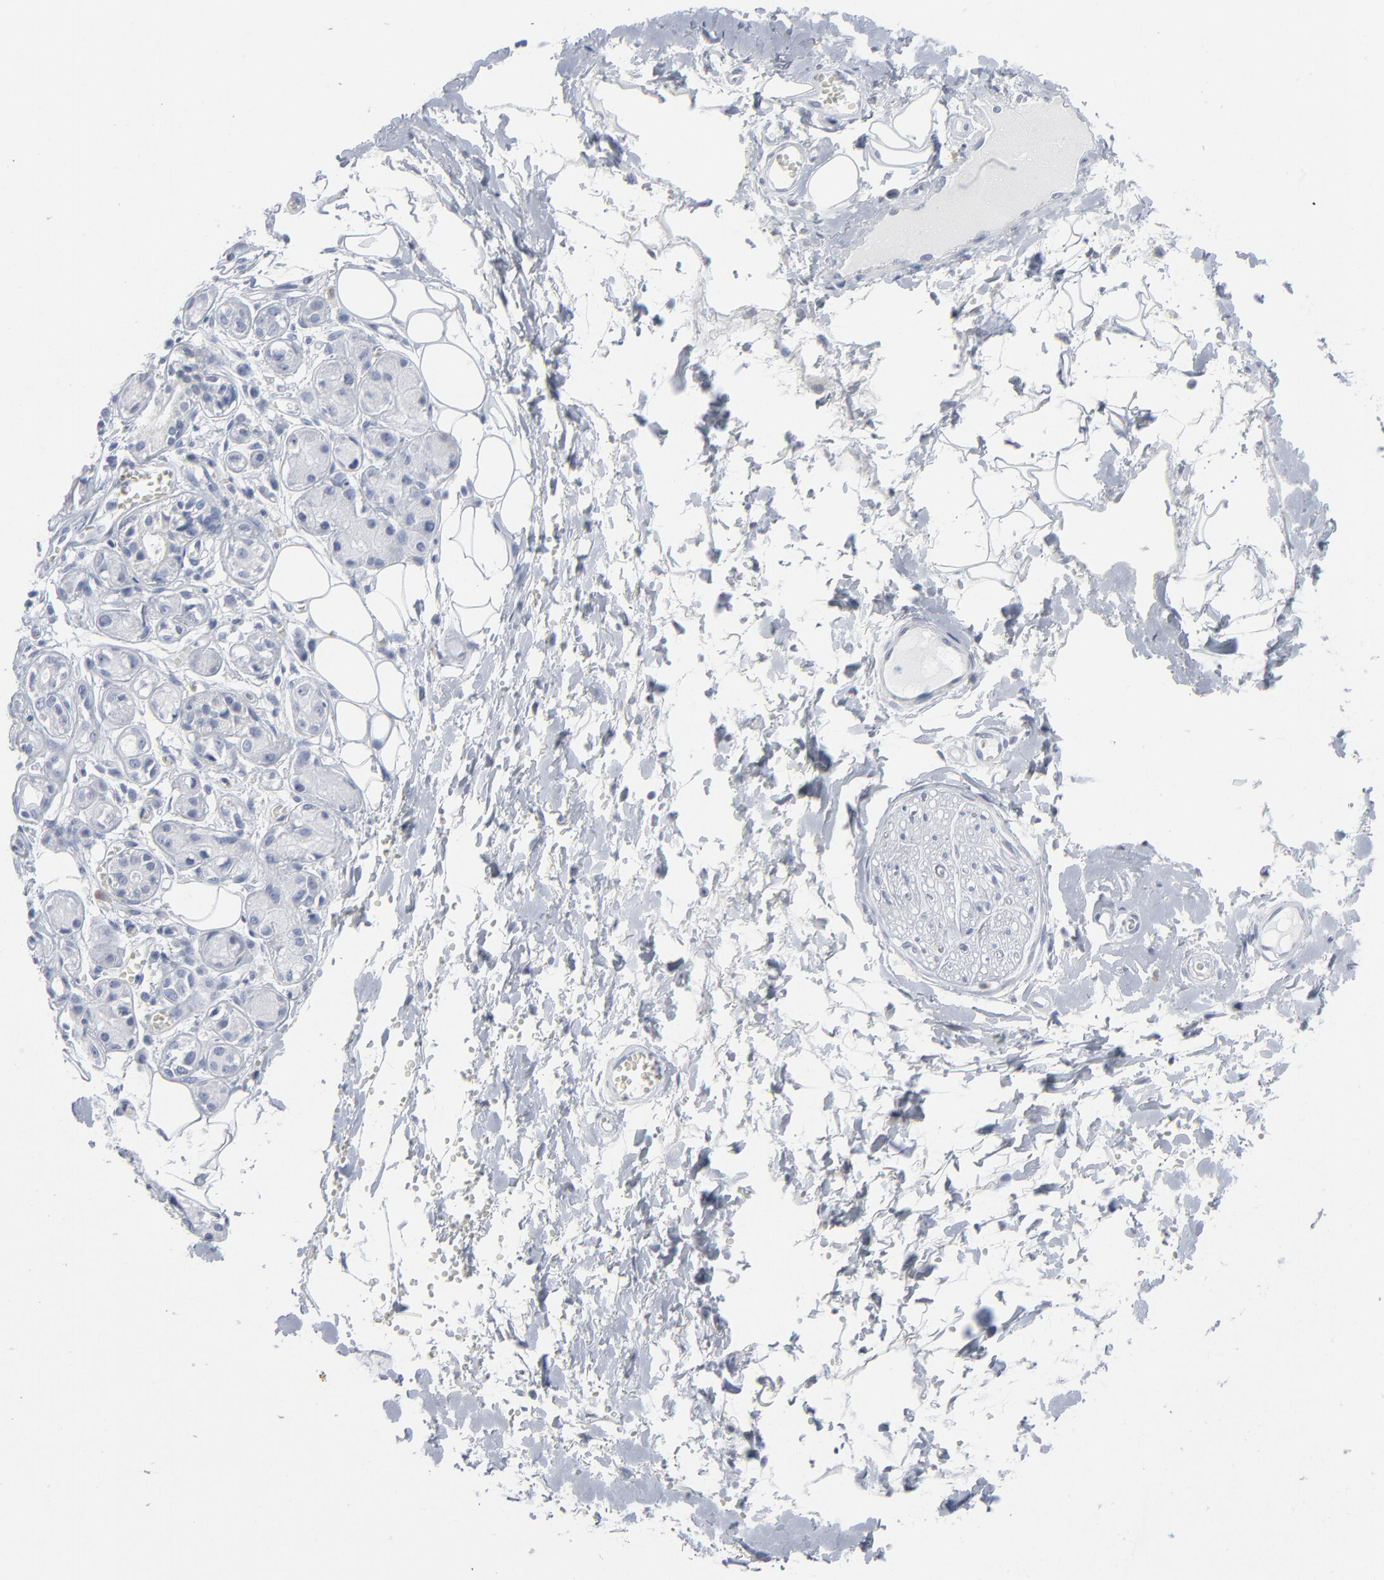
{"staining": {"intensity": "negative", "quantity": "none", "location": "none"}, "tissue": "adipose tissue", "cell_type": "Adipocytes", "image_type": "normal", "snomed": [{"axis": "morphology", "description": "Normal tissue, NOS"}, {"axis": "morphology", "description": "Inflammation, NOS"}, {"axis": "topography", "description": "Salivary gland"}, {"axis": "topography", "description": "Peripheral nerve tissue"}], "caption": "This image is of unremarkable adipose tissue stained with immunohistochemistry (IHC) to label a protein in brown with the nuclei are counter-stained blue. There is no positivity in adipocytes.", "gene": "PAGE1", "patient": {"sex": "female", "age": 75}}